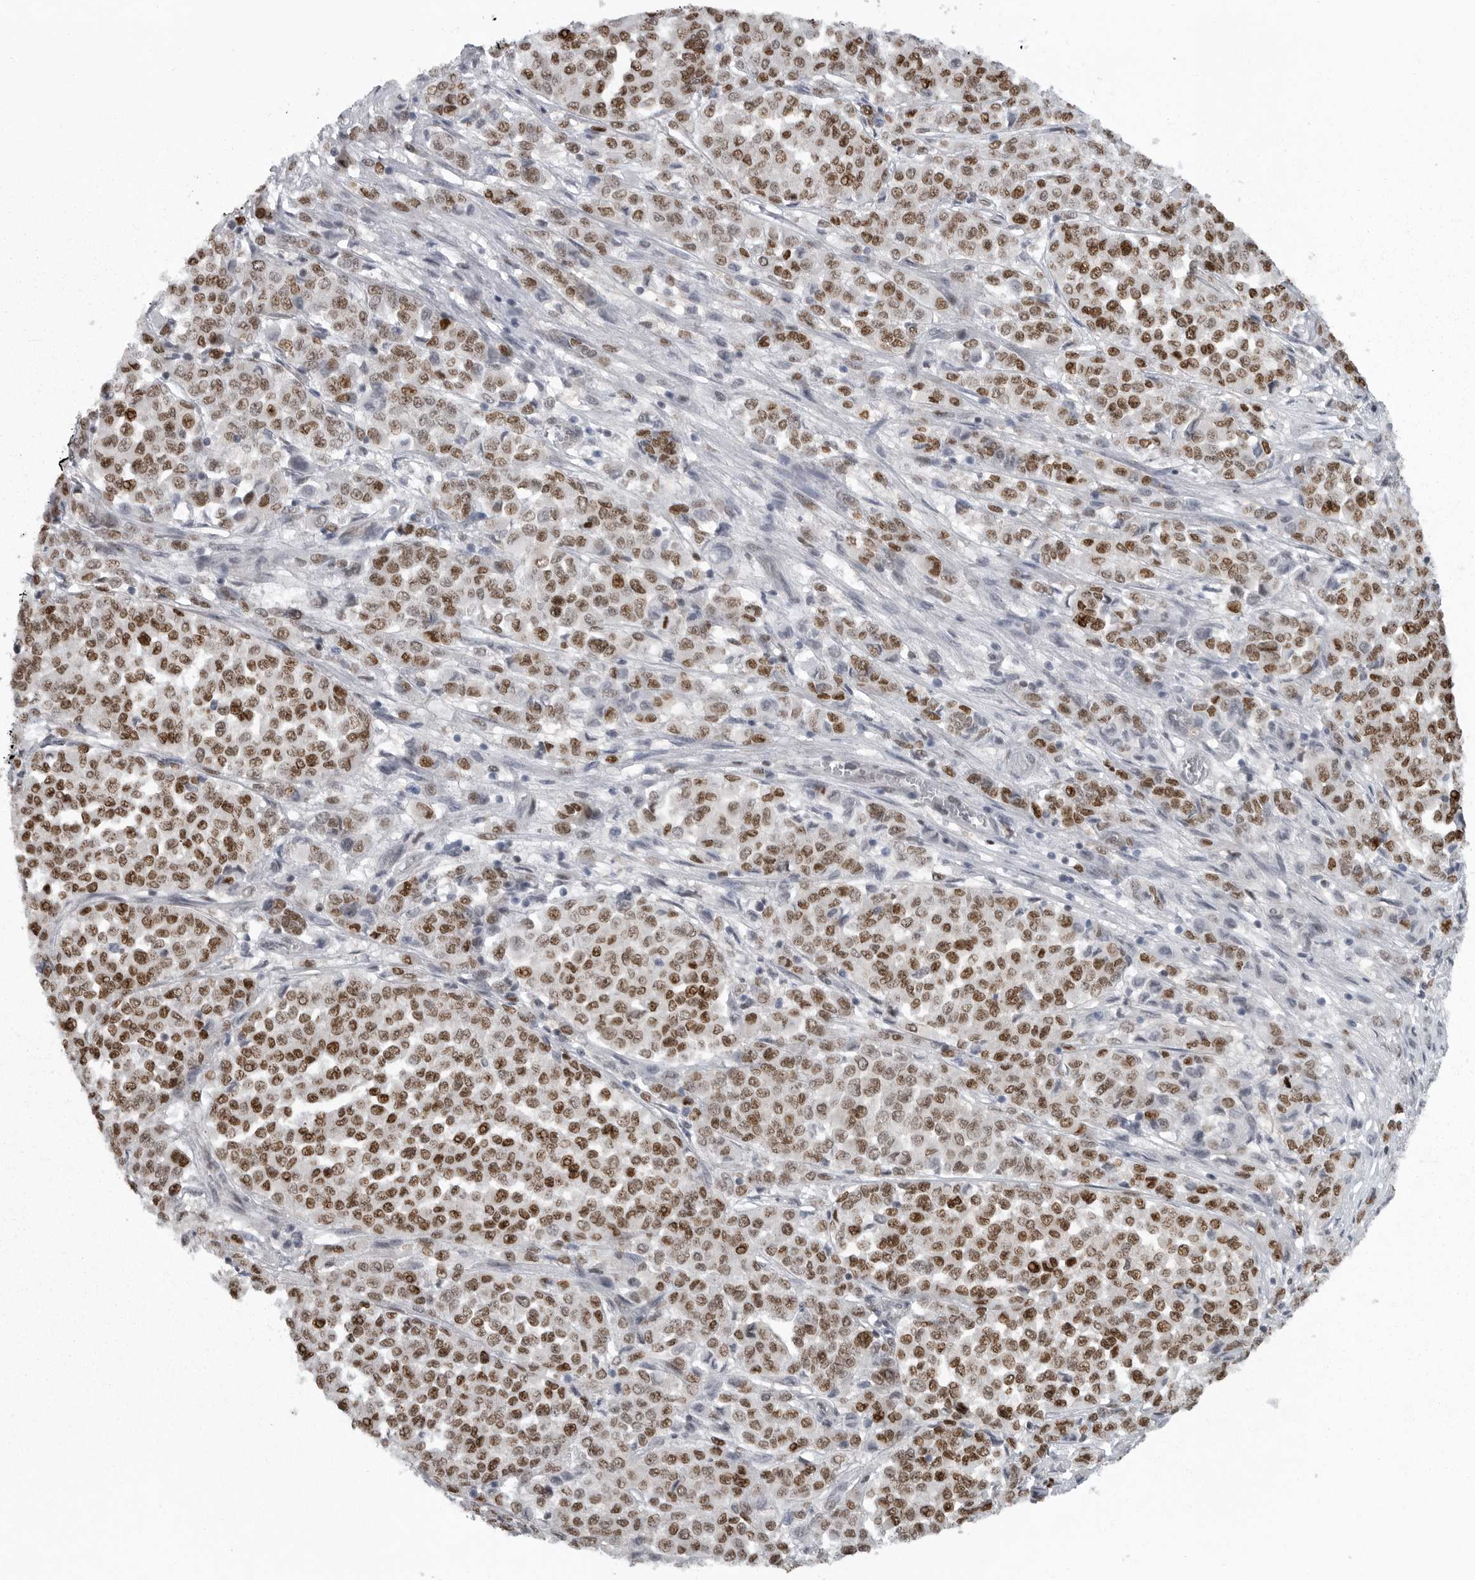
{"staining": {"intensity": "moderate", "quantity": ">75%", "location": "nuclear"}, "tissue": "melanoma", "cell_type": "Tumor cells", "image_type": "cancer", "snomed": [{"axis": "morphology", "description": "Malignant melanoma, Metastatic site"}, {"axis": "topography", "description": "Pancreas"}], "caption": "Immunohistochemical staining of melanoma reveals moderate nuclear protein expression in about >75% of tumor cells. (Stains: DAB in brown, nuclei in blue, Microscopy: brightfield microscopy at high magnification).", "gene": "HMGN3", "patient": {"sex": "female", "age": 30}}